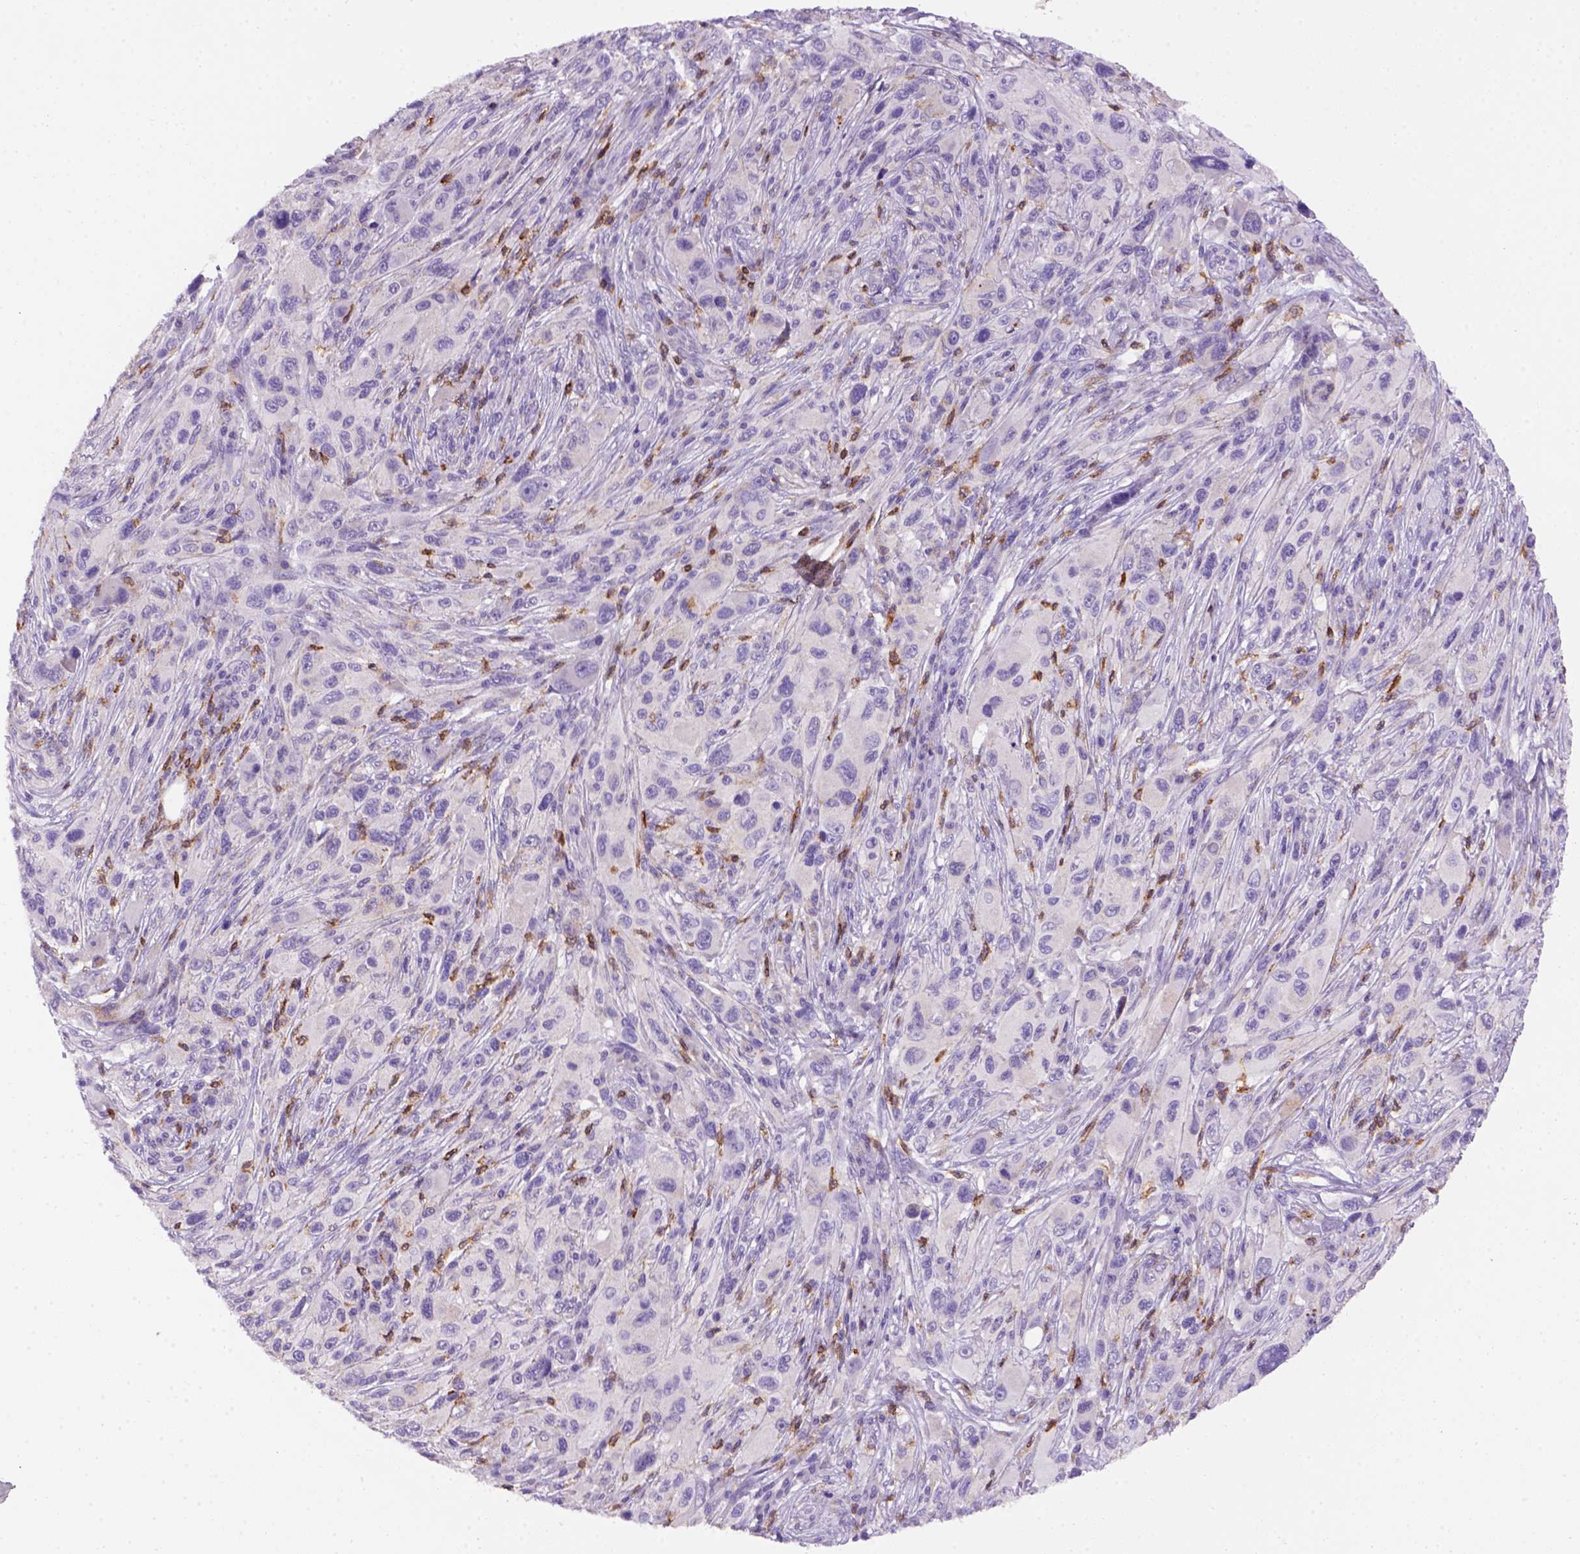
{"staining": {"intensity": "negative", "quantity": "none", "location": "none"}, "tissue": "melanoma", "cell_type": "Tumor cells", "image_type": "cancer", "snomed": [{"axis": "morphology", "description": "Malignant melanoma, NOS"}, {"axis": "topography", "description": "Skin"}], "caption": "Tumor cells show no significant protein staining in malignant melanoma.", "gene": "CD3E", "patient": {"sex": "male", "age": 53}}